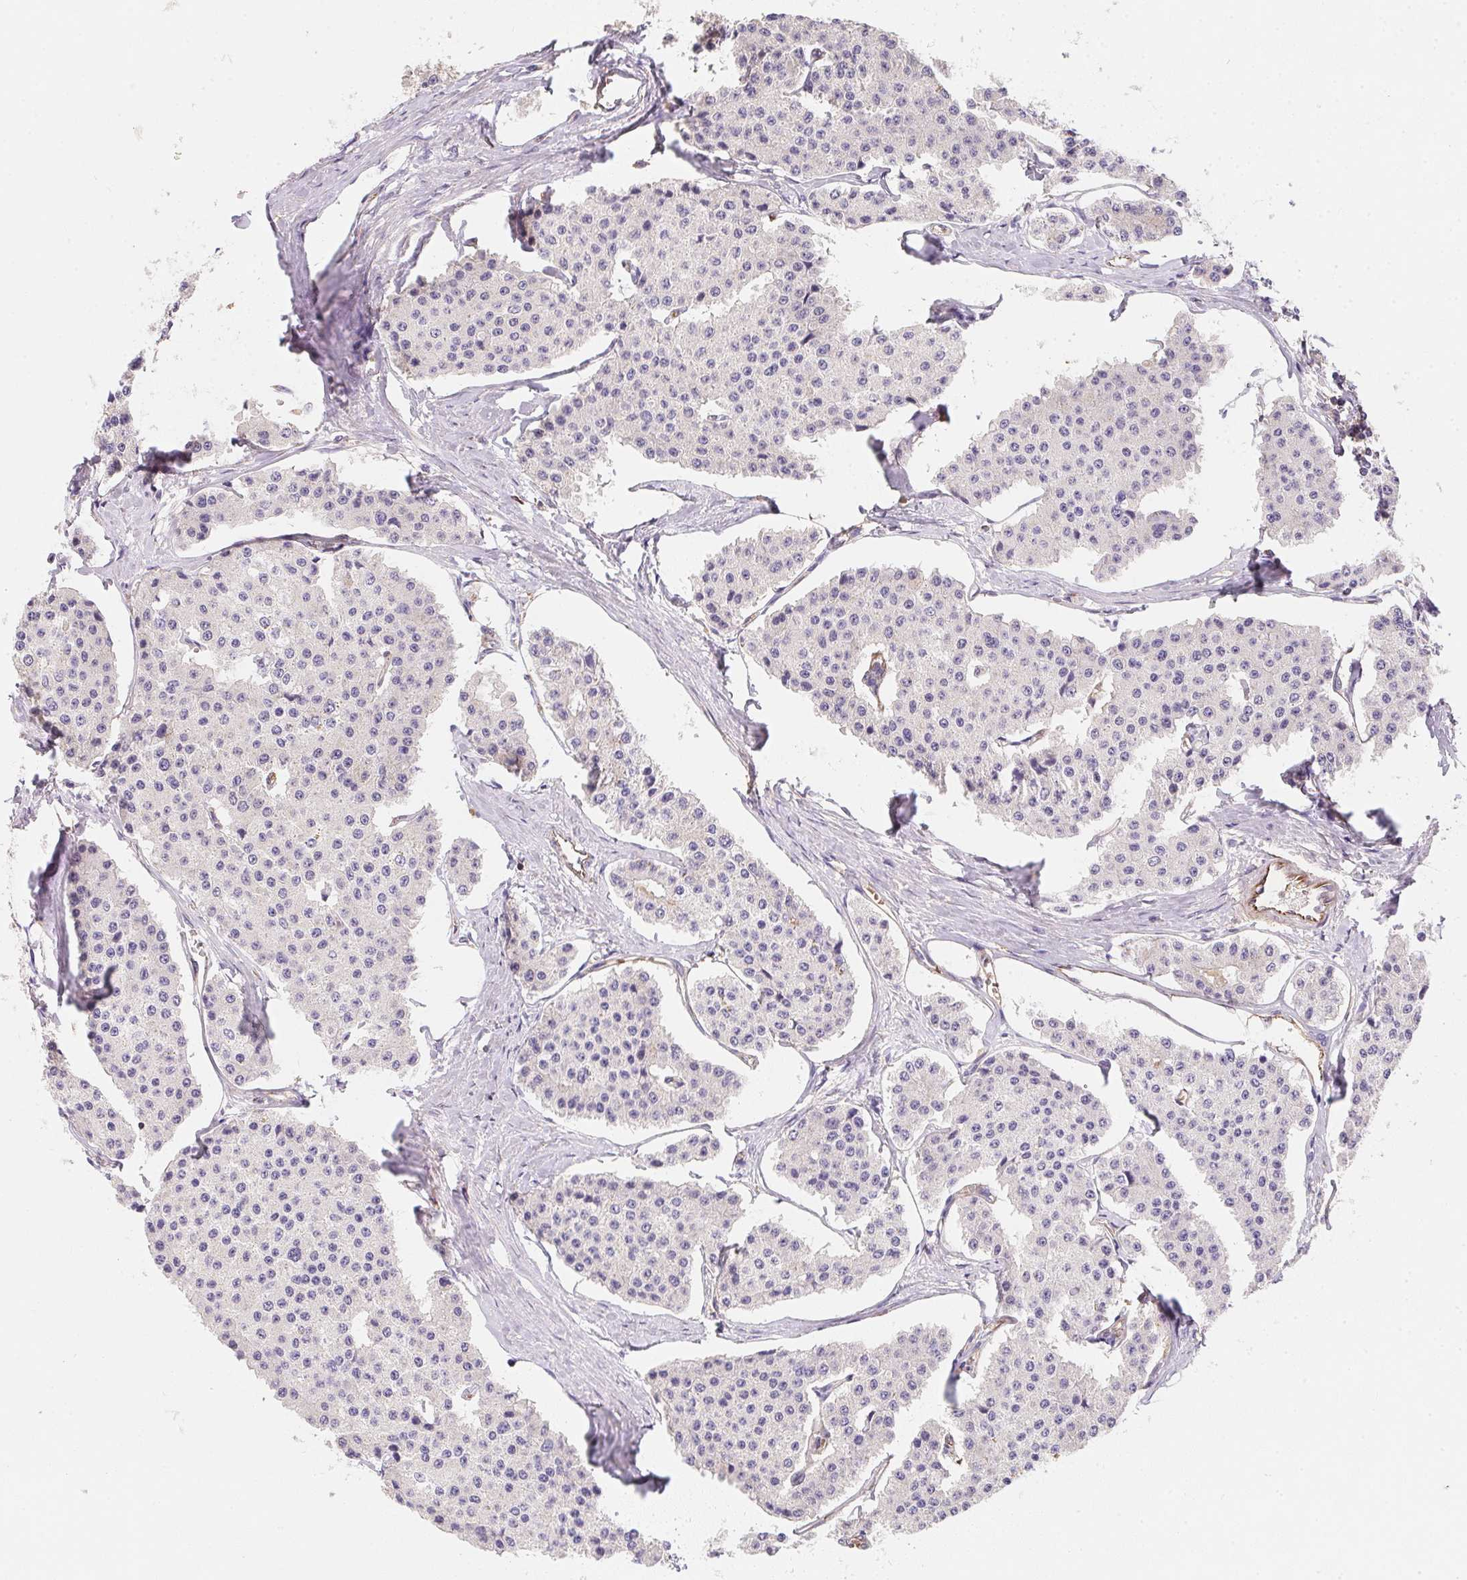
{"staining": {"intensity": "negative", "quantity": "none", "location": "none"}, "tissue": "carcinoid", "cell_type": "Tumor cells", "image_type": "cancer", "snomed": [{"axis": "morphology", "description": "Carcinoid, malignant, NOS"}, {"axis": "topography", "description": "Small intestine"}], "caption": "Immunohistochemical staining of human carcinoid shows no significant expression in tumor cells.", "gene": "TBKBP1", "patient": {"sex": "female", "age": 65}}